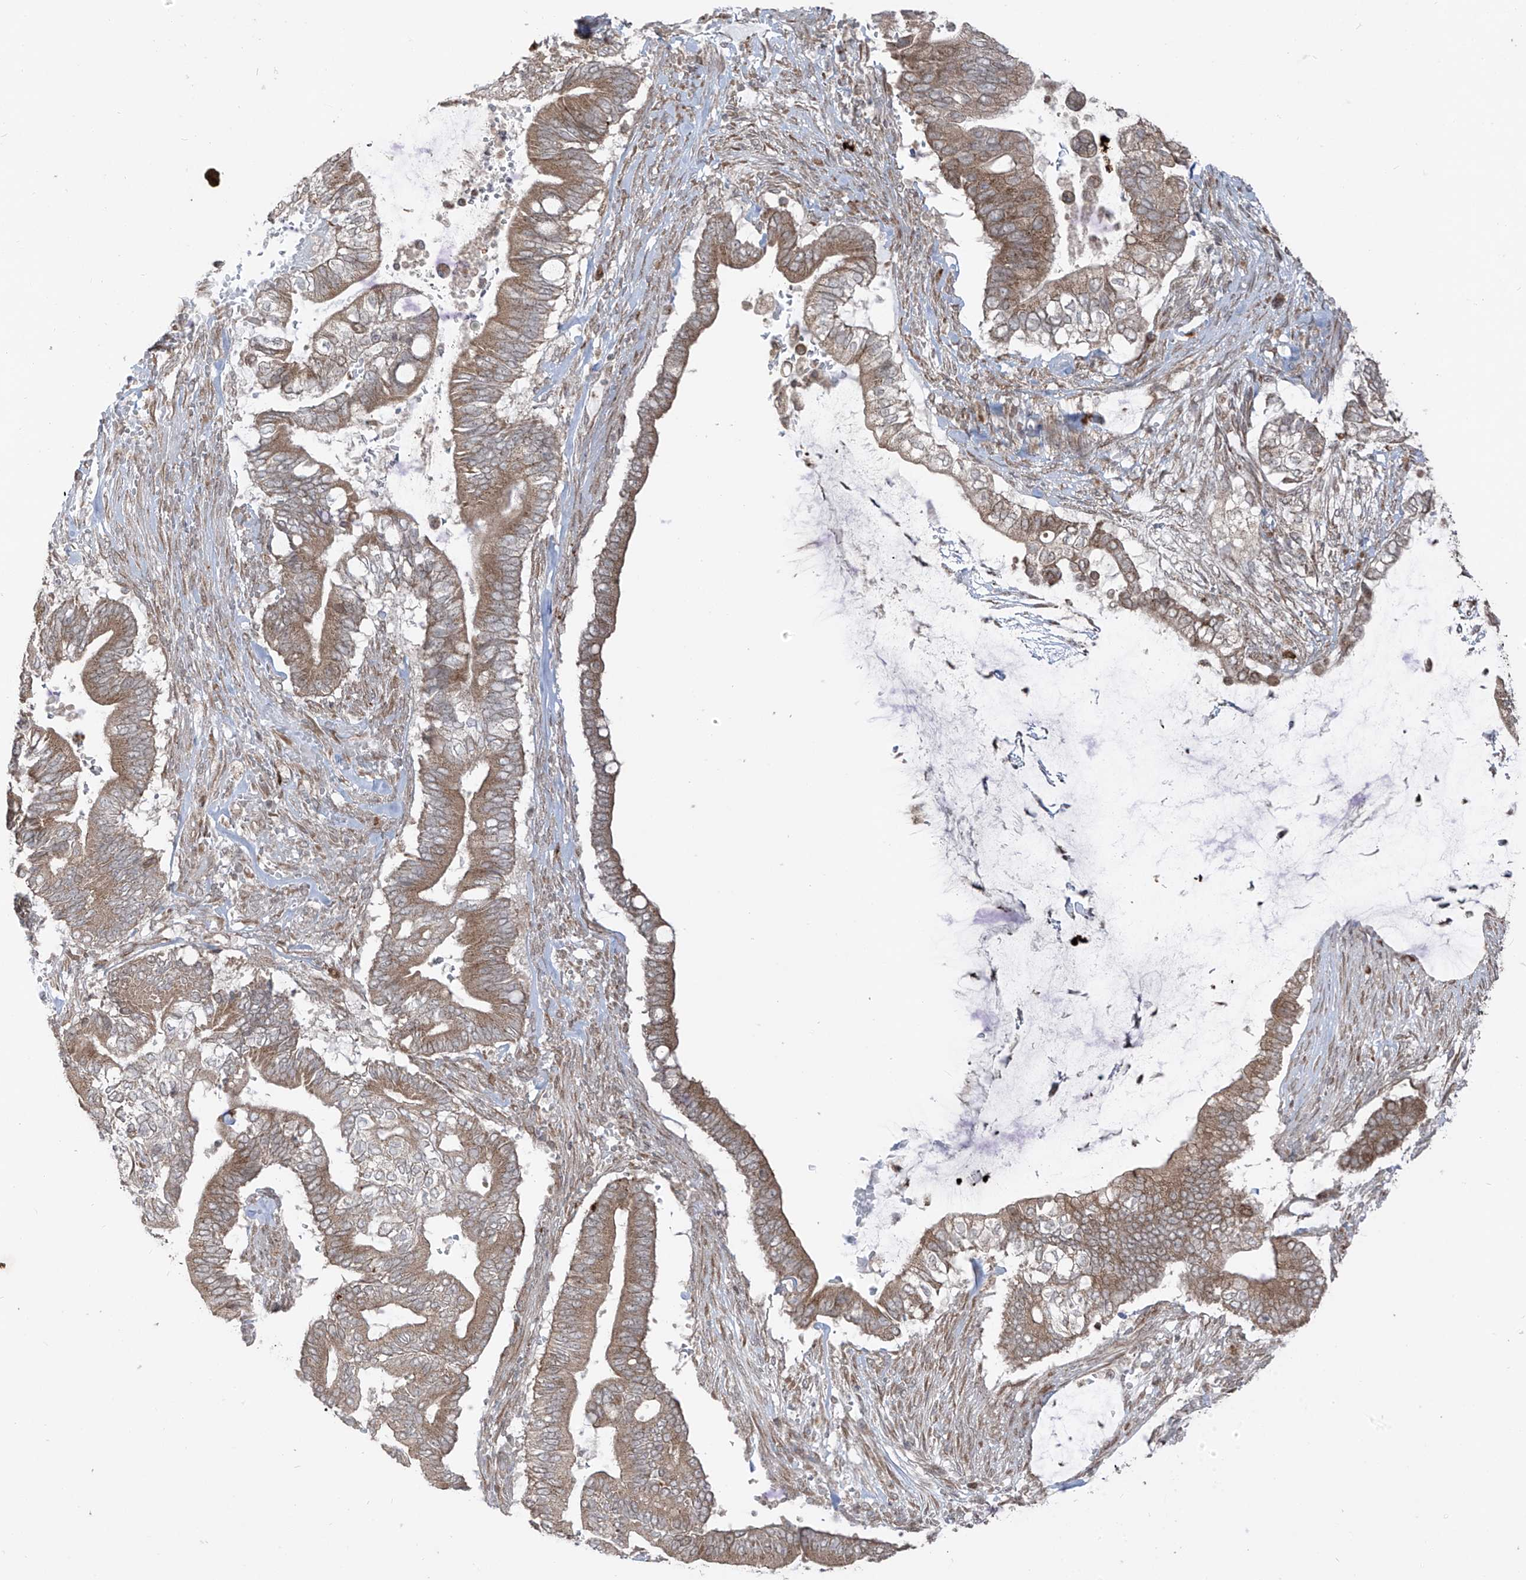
{"staining": {"intensity": "moderate", "quantity": ">75%", "location": "cytoplasmic/membranous"}, "tissue": "pancreatic cancer", "cell_type": "Tumor cells", "image_type": "cancer", "snomed": [{"axis": "morphology", "description": "Adenocarcinoma, NOS"}, {"axis": "topography", "description": "Pancreas"}], "caption": "Immunohistochemistry (IHC) image of neoplastic tissue: pancreatic cancer (adenocarcinoma) stained using immunohistochemistry (IHC) shows medium levels of moderate protein expression localized specifically in the cytoplasmic/membranous of tumor cells, appearing as a cytoplasmic/membranous brown color.", "gene": "PDE11A", "patient": {"sex": "male", "age": 68}}